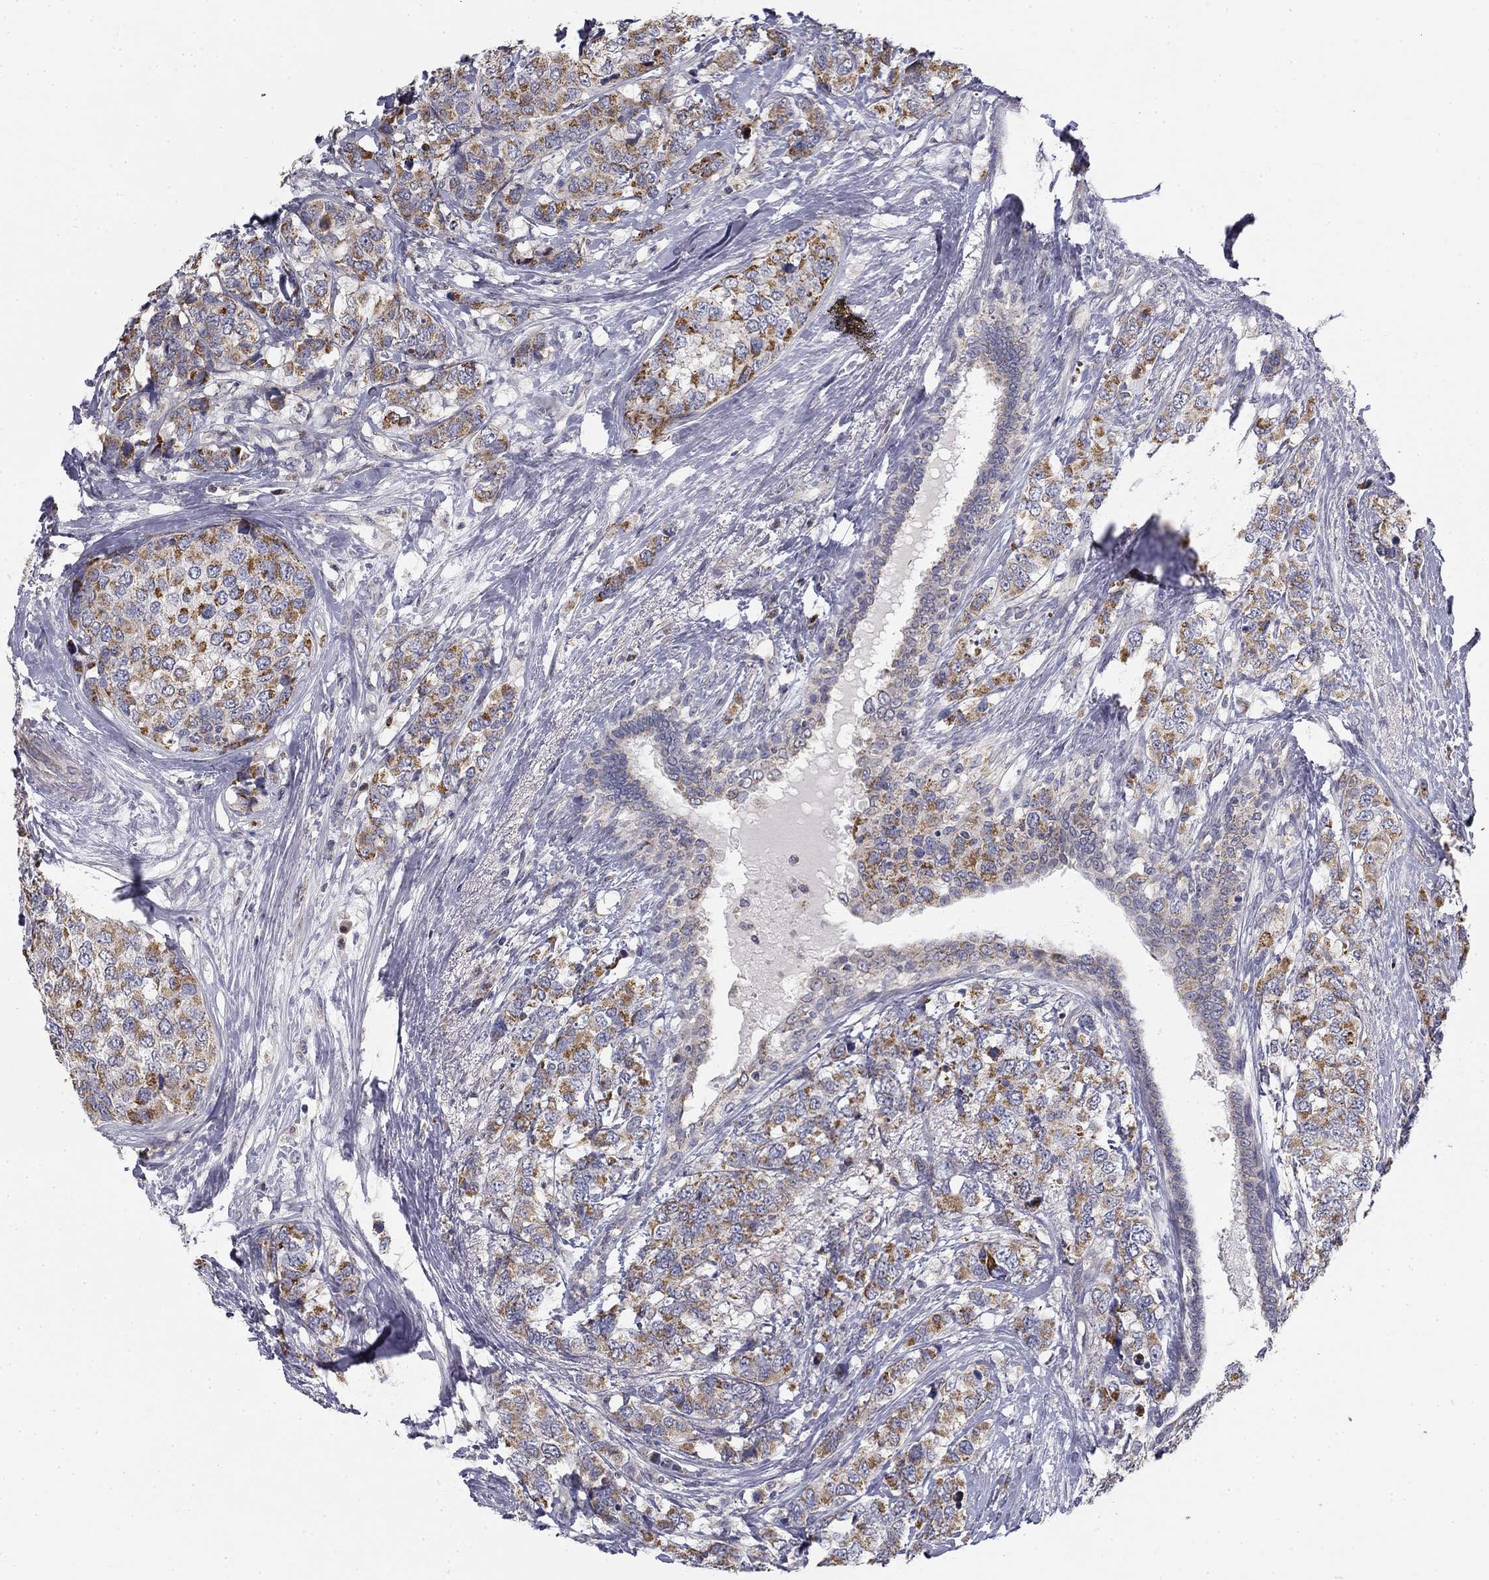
{"staining": {"intensity": "moderate", "quantity": "25%-75%", "location": "cytoplasmic/membranous"}, "tissue": "breast cancer", "cell_type": "Tumor cells", "image_type": "cancer", "snomed": [{"axis": "morphology", "description": "Lobular carcinoma"}, {"axis": "topography", "description": "Breast"}], "caption": "An IHC photomicrograph of neoplastic tissue is shown. Protein staining in brown labels moderate cytoplasmic/membranous positivity in breast cancer within tumor cells.", "gene": "SLC2A9", "patient": {"sex": "female", "age": 59}}